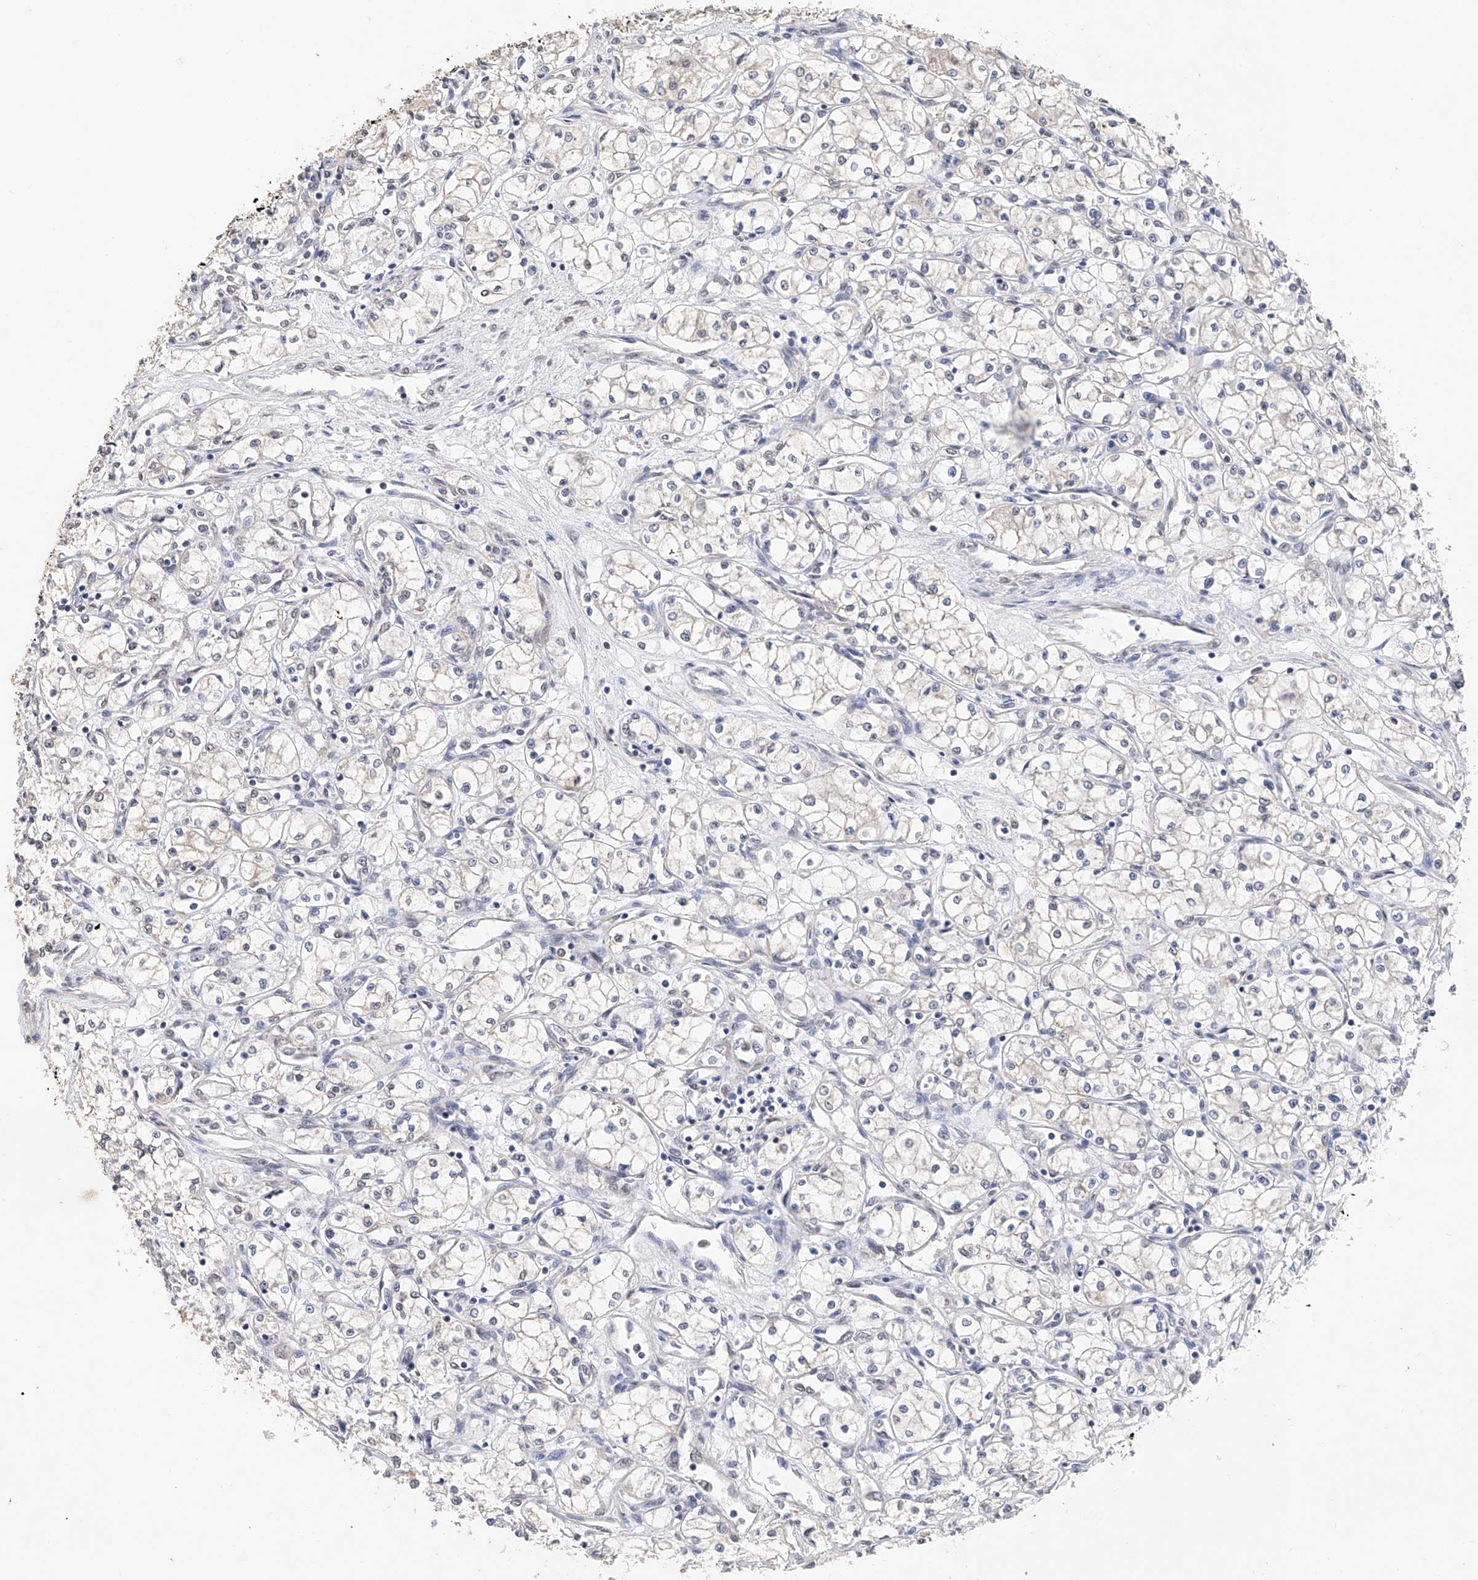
{"staining": {"intensity": "negative", "quantity": "none", "location": "none"}, "tissue": "renal cancer", "cell_type": "Tumor cells", "image_type": "cancer", "snomed": [{"axis": "morphology", "description": "Adenocarcinoma, NOS"}, {"axis": "topography", "description": "Kidney"}], "caption": "IHC photomicrograph of human renal adenocarcinoma stained for a protein (brown), which displays no staining in tumor cells. (Brightfield microscopy of DAB immunohistochemistry at high magnification).", "gene": "DMAP1", "patient": {"sex": "male", "age": 59}}